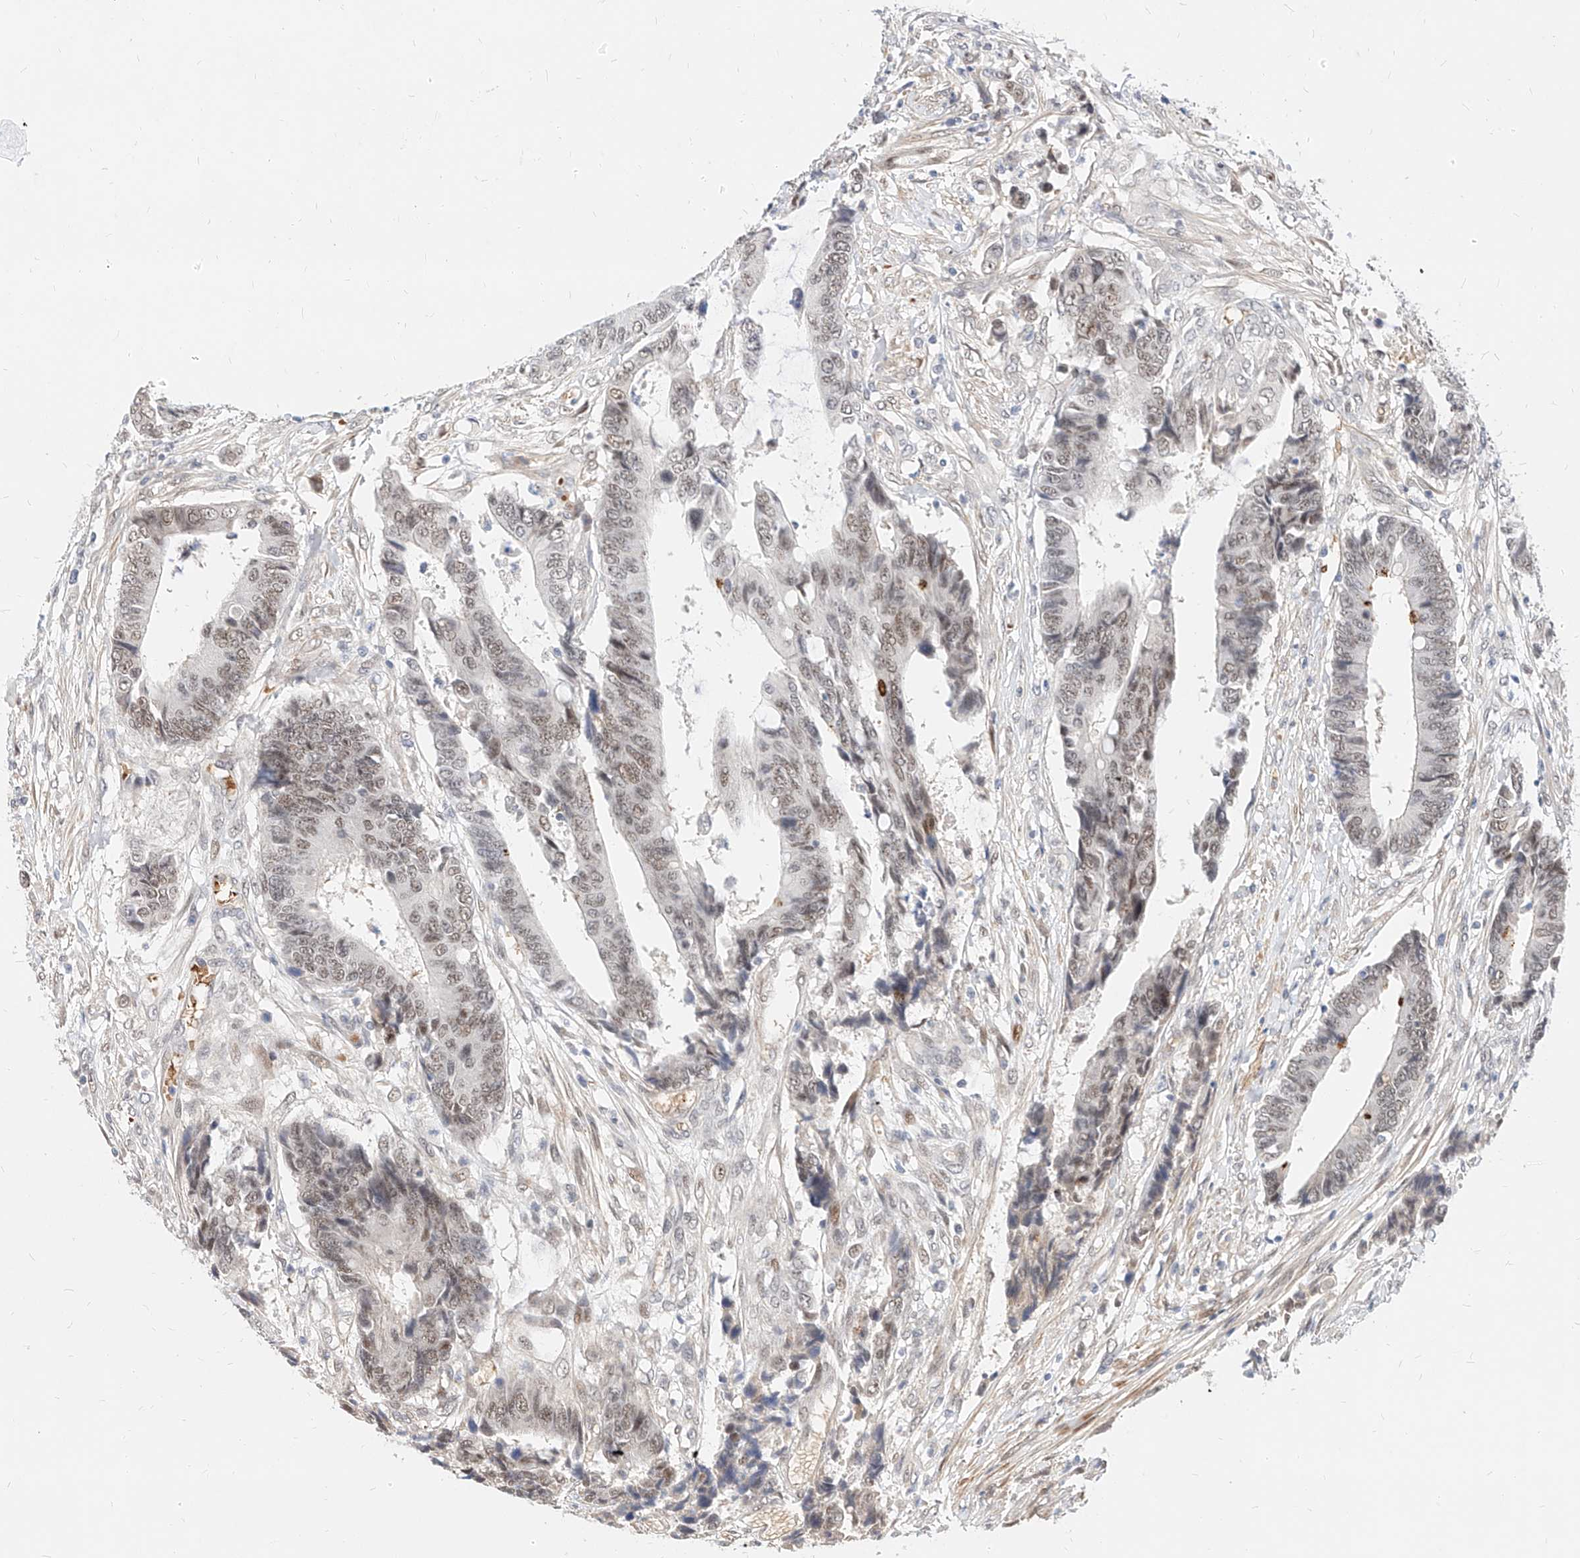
{"staining": {"intensity": "weak", "quantity": ">75%", "location": "nuclear"}, "tissue": "colorectal cancer", "cell_type": "Tumor cells", "image_type": "cancer", "snomed": [{"axis": "morphology", "description": "Adenocarcinoma, NOS"}, {"axis": "topography", "description": "Rectum"}], "caption": "This is a photomicrograph of IHC staining of colorectal cancer, which shows weak staining in the nuclear of tumor cells.", "gene": "CBX8", "patient": {"sex": "male", "age": 84}}